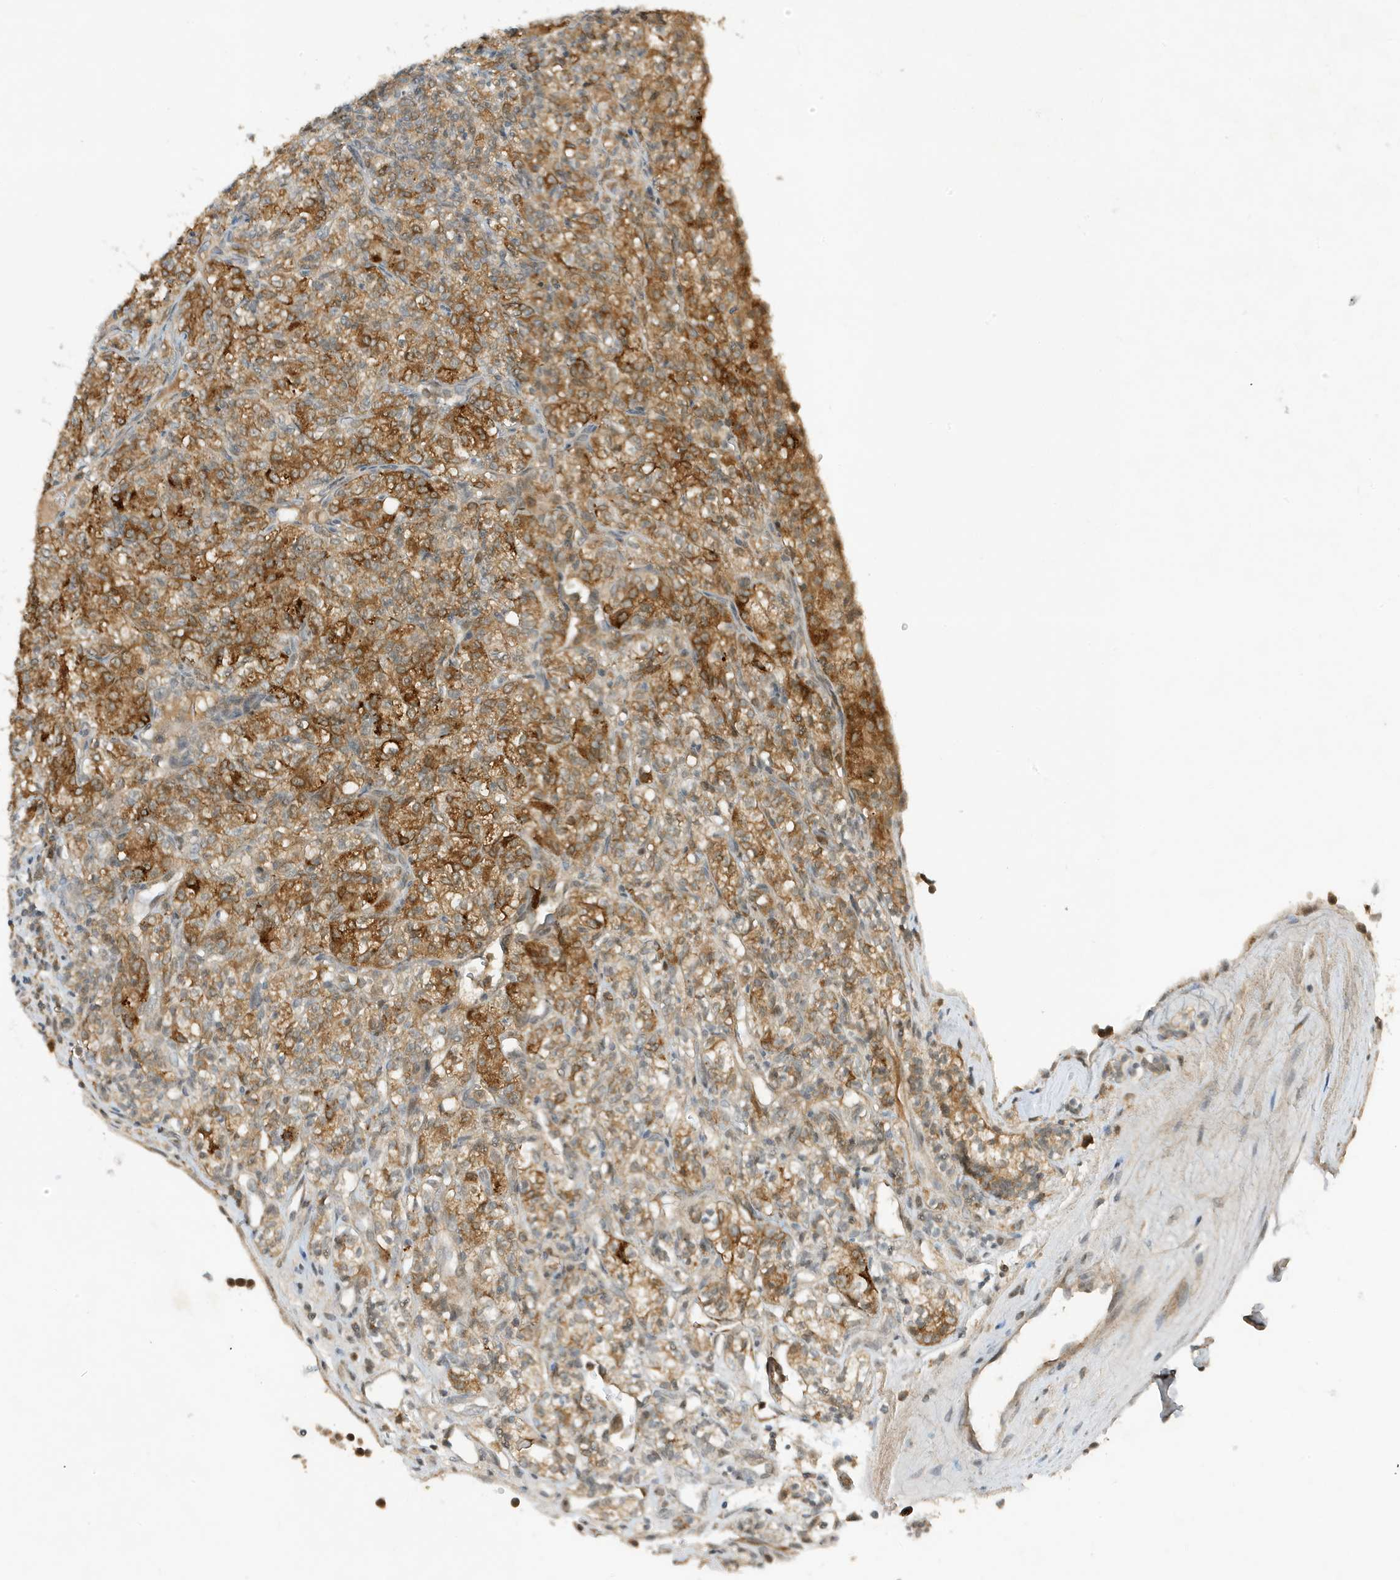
{"staining": {"intensity": "moderate", "quantity": ">75%", "location": "cytoplasmic/membranous"}, "tissue": "renal cancer", "cell_type": "Tumor cells", "image_type": "cancer", "snomed": [{"axis": "morphology", "description": "Adenocarcinoma, NOS"}, {"axis": "topography", "description": "Kidney"}], "caption": "Immunohistochemistry micrograph of neoplastic tissue: adenocarcinoma (renal) stained using IHC exhibits medium levels of moderate protein expression localized specifically in the cytoplasmic/membranous of tumor cells, appearing as a cytoplasmic/membranous brown color.", "gene": "MAST3", "patient": {"sex": "male", "age": 77}}